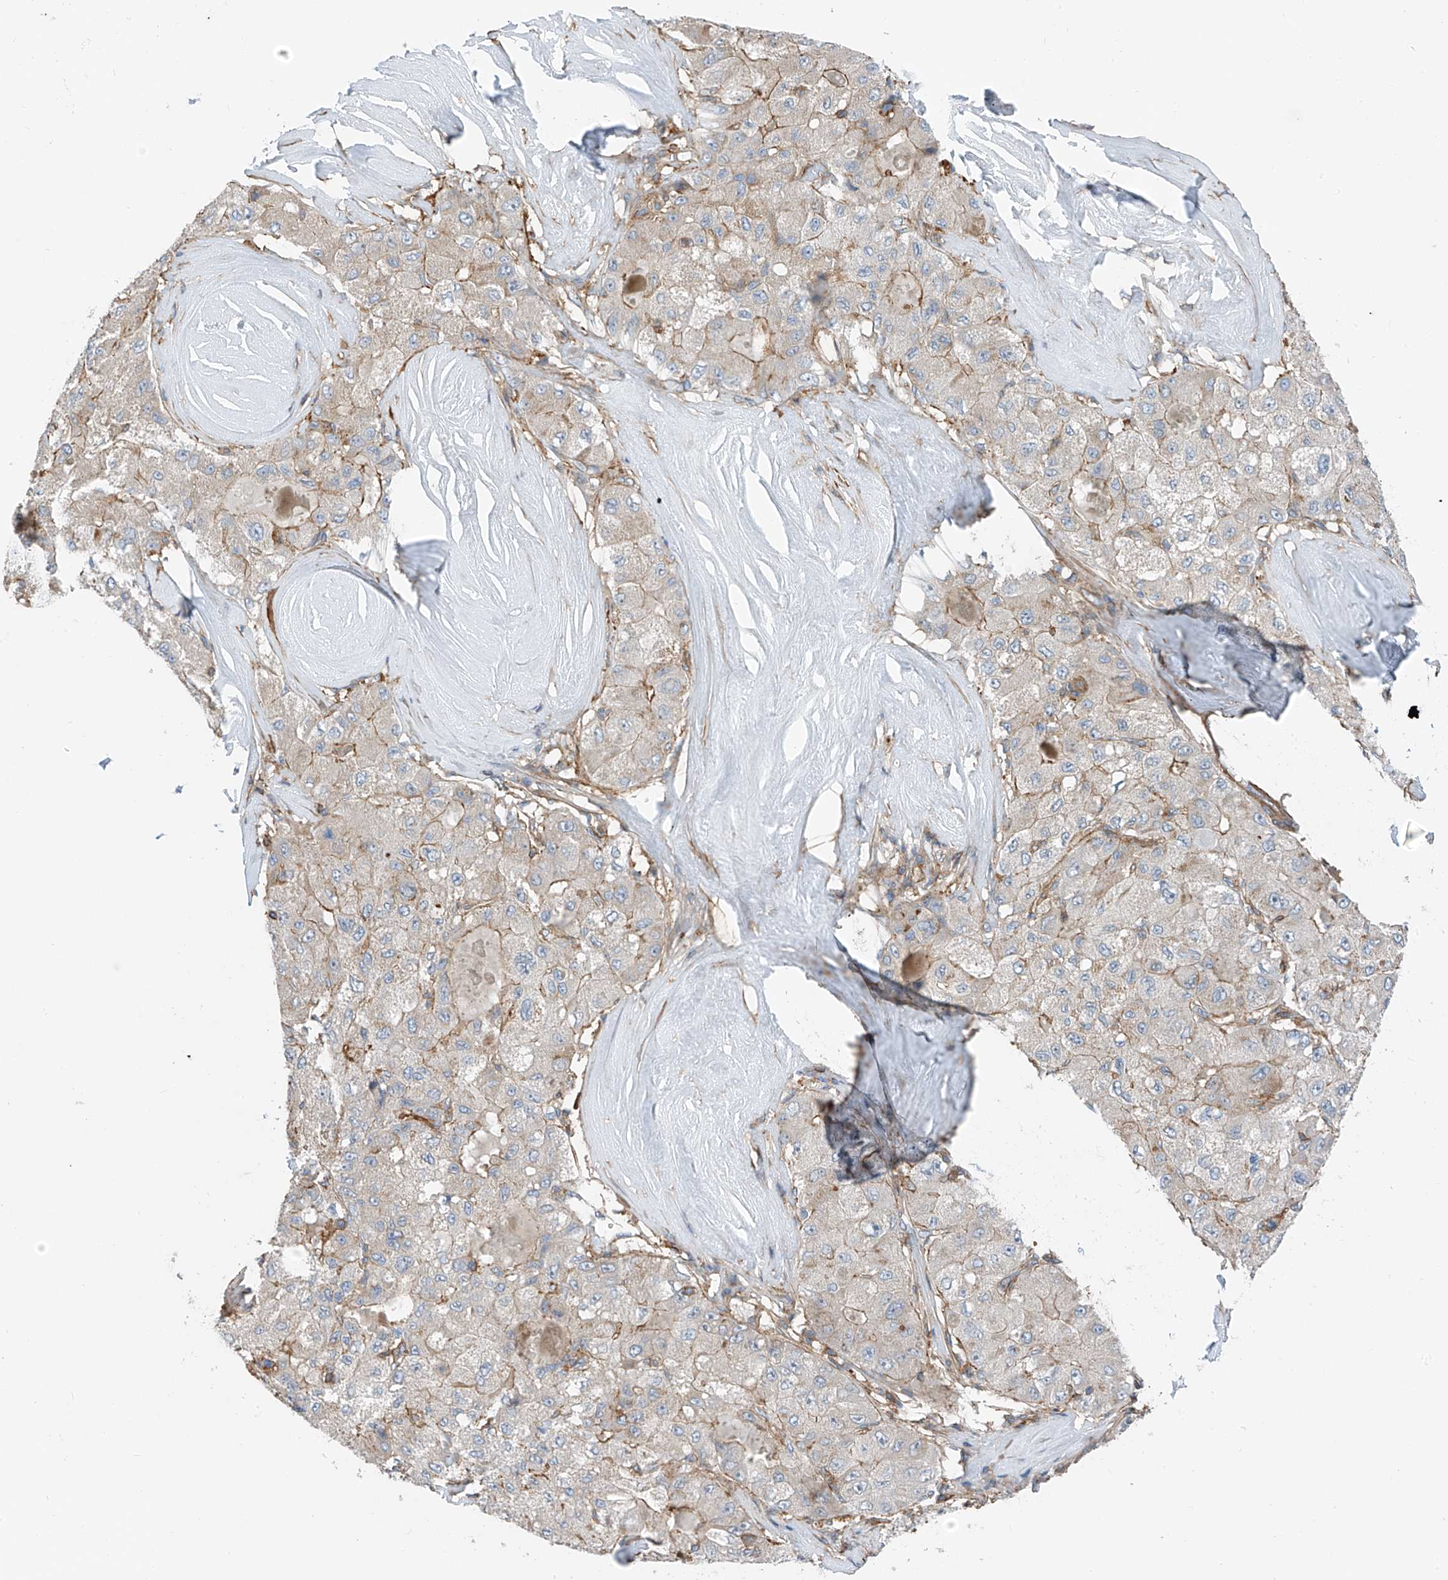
{"staining": {"intensity": "weak", "quantity": "25%-75%", "location": "cytoplasmic/membranous"}, "tissue": "liver cancer", "cell_type": "Tumor cells", "image_type": "cancer", "snomed": [{"axis": "morphology", "description": "Carcinoma, Hepatocellular, NOS"}, {"axis": "topography", "description": "Liver"}], "caption": "Human liver hepatocellular carcinoma stained with a brown dye shows weak cytoplasmic/membranous positive positivity in about 25%-75% of tumor cells.", "gene": "SLC1A5", "patient": {"sex": "male", "age": 80}}